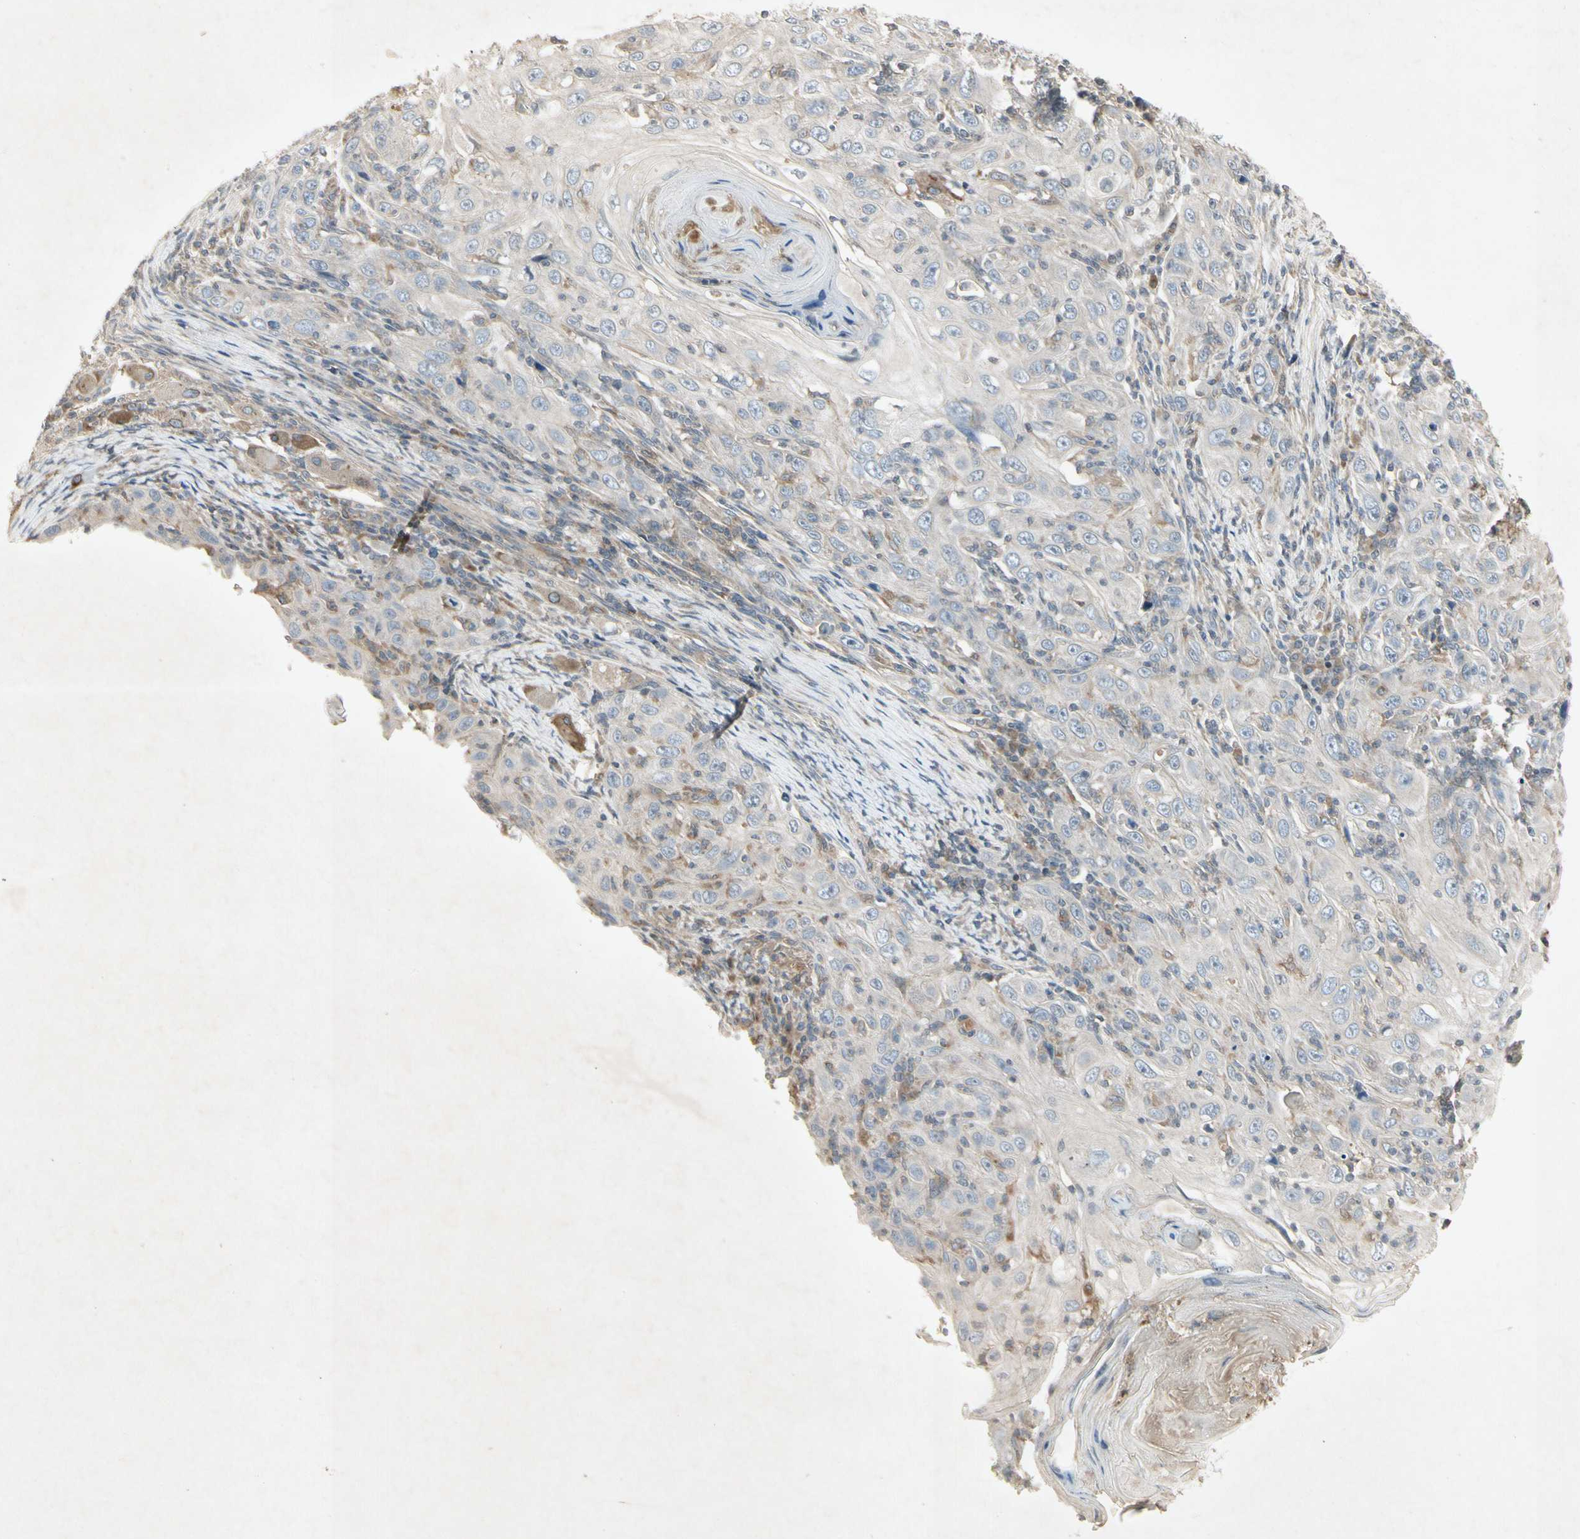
{"staining": {"intensity": "negative", "quantity": "none", "location": "none"}, "tissue": "skin cancer", "cell_type": "Tumor cells", "image_type": "cancer", "snomed": [{"axis": "morphology", "description": "Squamous cell carcinoma, NOS"}, {"axis": "topography", "description": "Skin"}], "caption": "Micrograph shows no protein expression in tumor cells of skin cancer (squamous cell carcinoma) tissue.", "gene": "TEK", "patient": {"sex": "female", "age": 88}}